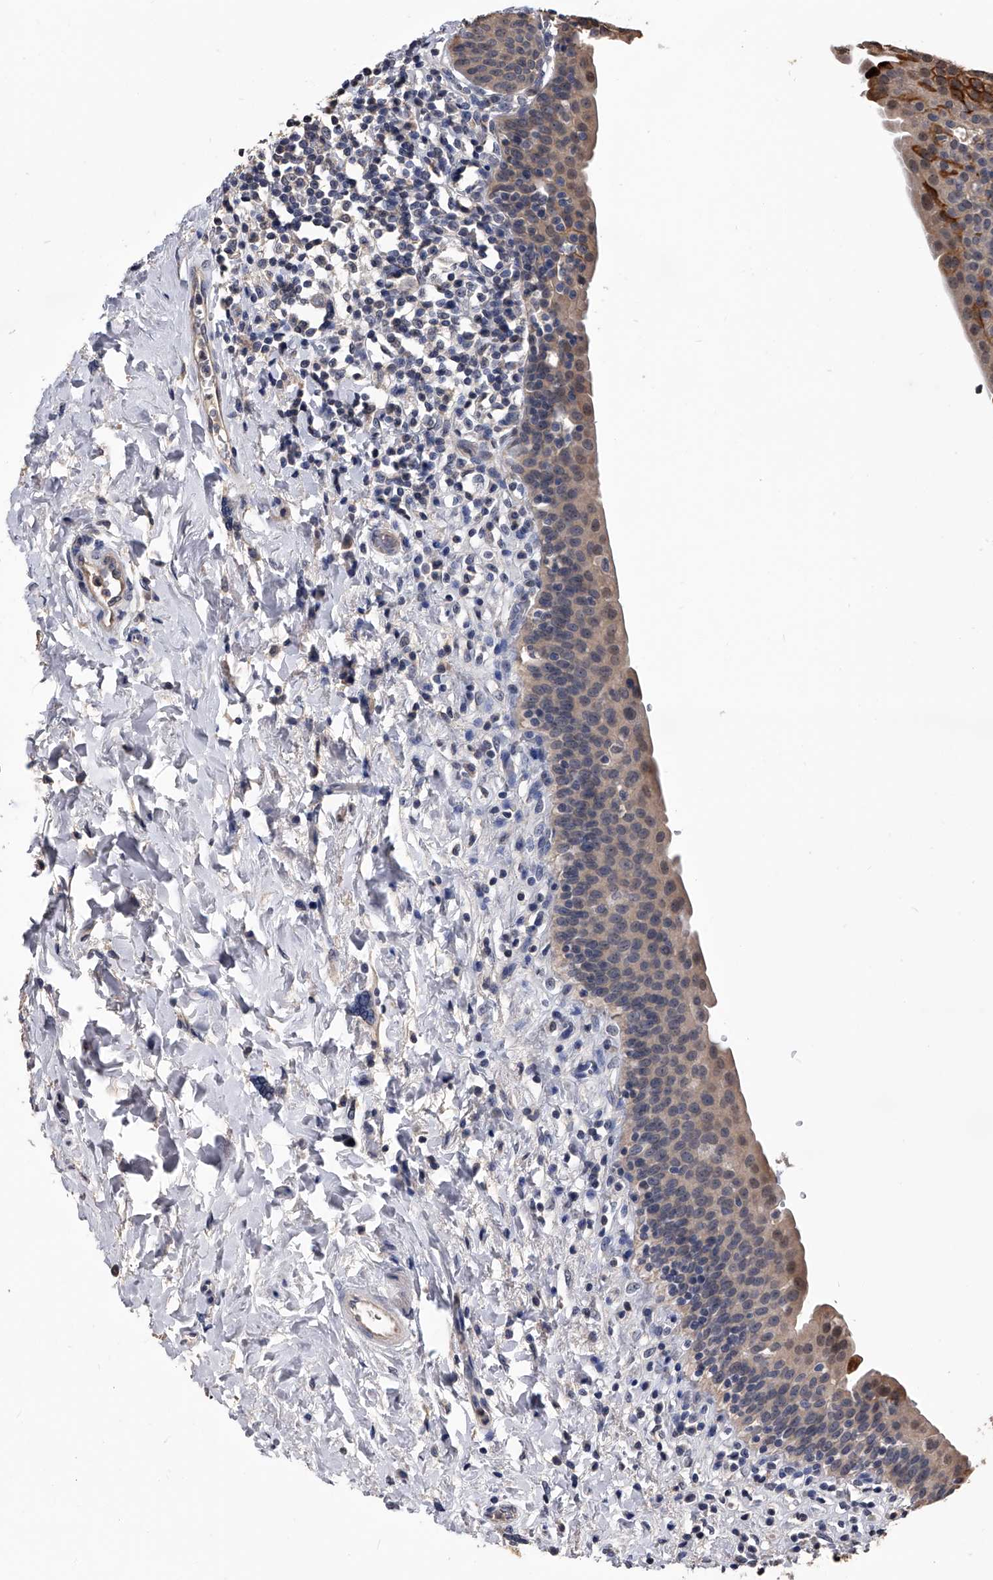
{"staining": {"intensity": "moderate", "quantity": "<25%", "location": "cytoplasmic/membranous"}, "tissue": "urinary bladder", "cell_type": "Urothelial cells", "image_type": "normal", "snomed": [{"axis": "morphology", "description": "Normal tissue, NOS"}, {"axis": "topography", "description": "Urinary bladder"}], "caption": "Urothelial cells demonstrate moderate cytoplasmic/membranous expression in approximately <25% of cells in benign urinary bladder. The staining was performed using DAB (3,3'-diaminobenzidine) to visualize the protein expression in brown, while the nuclei were stained in blue with hematoxylin (Magnification: 20x).", "gene": "EFCAB7", "patient": {"sex": "male", "age": 83}}